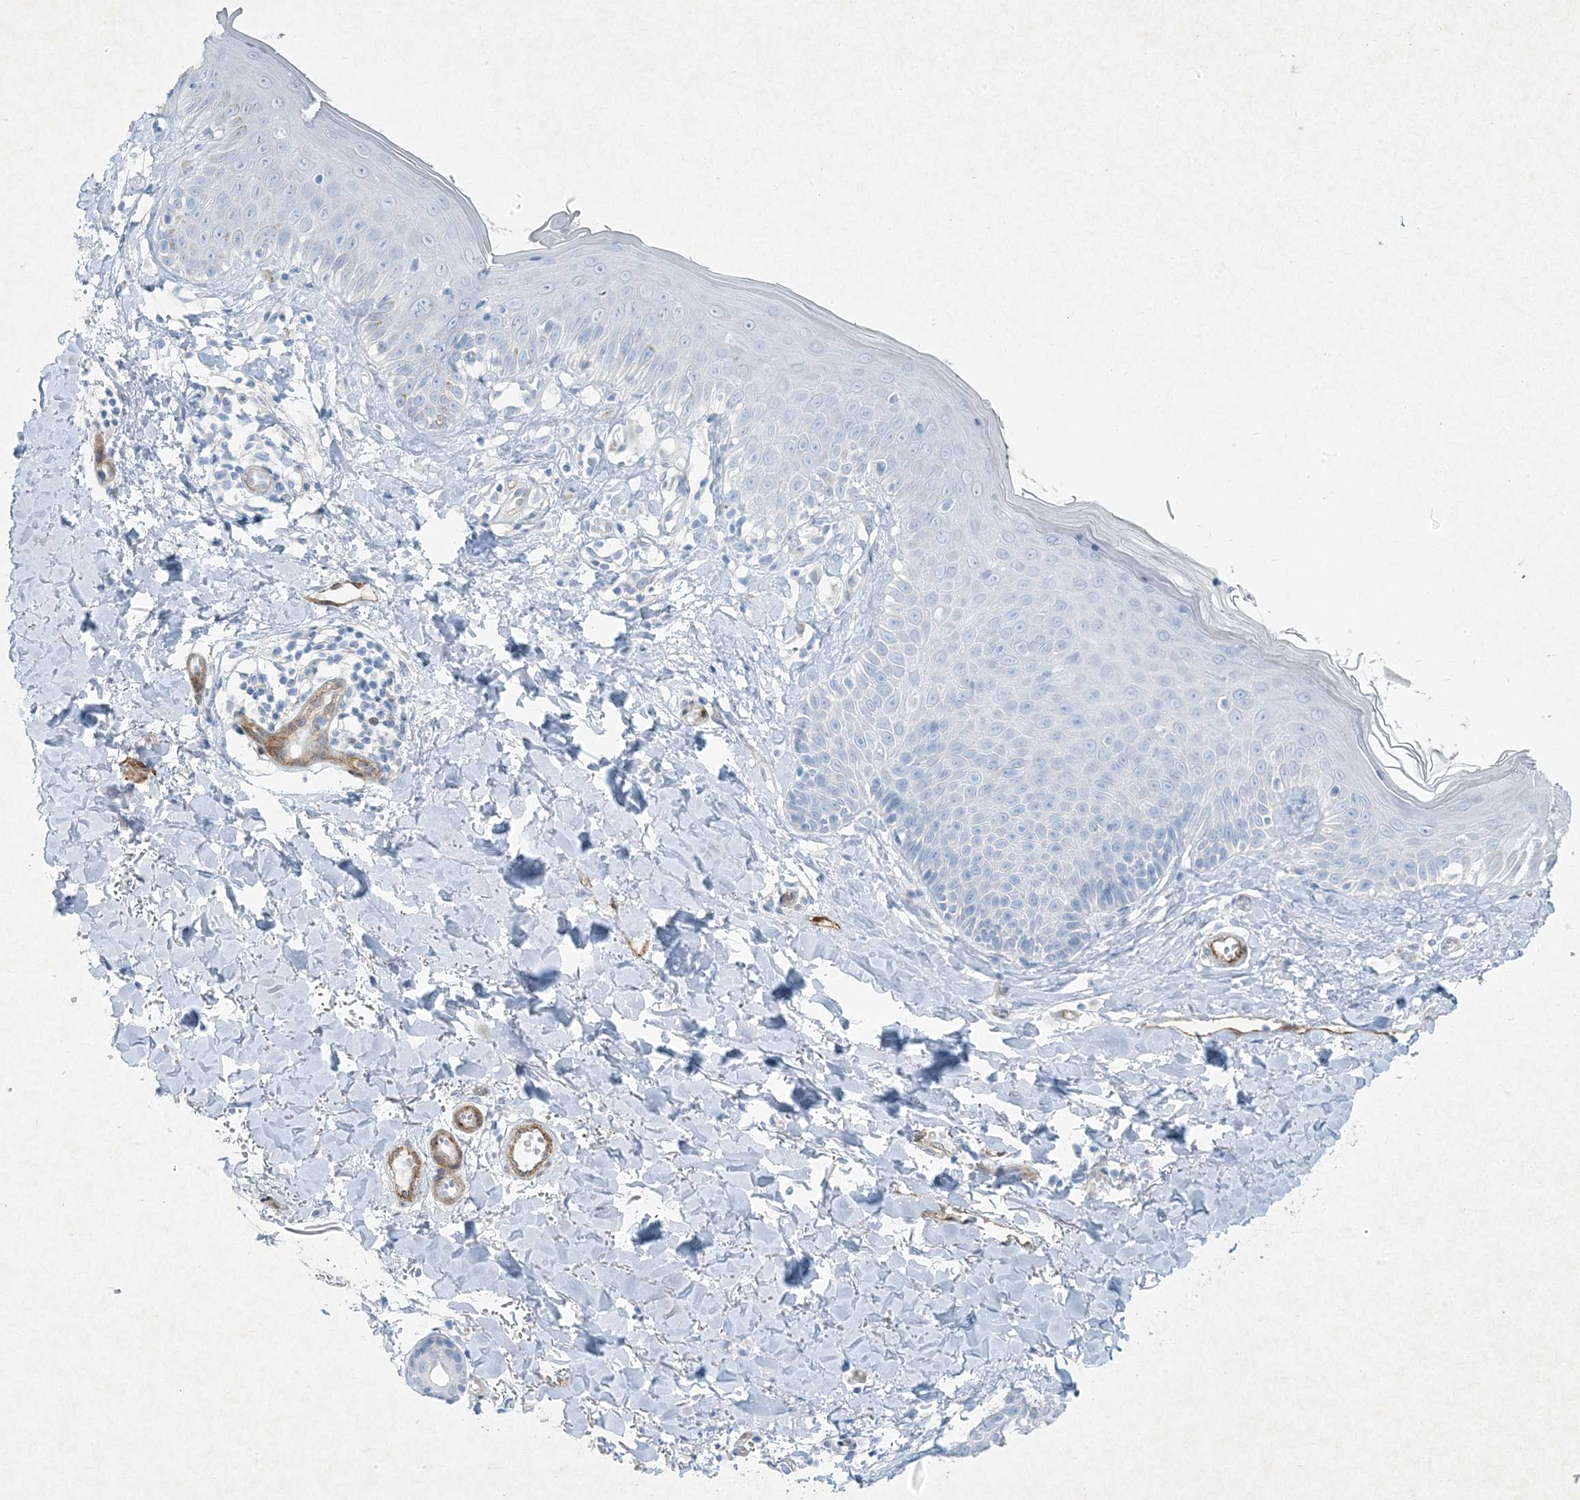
{"staining": {"intensity": "negative", "quantity": "none", "location": "none"}, "tissue": "skin", "cell_type": "Fibroblasts", "image_type": "normal", "snomed": [{"axis": "morphology", "description": "Normal tissue, NOS"}, {"axis": "topography", "description": "Skin"}], "caption": "Fibroblasts are negative for brown protein staining in unremarkable skin. (DAB (3,3'-diaminobenzidine) IHC, high magnification).", "gene": "PGM5", "patient": {"sex": "male", "age": 52}}